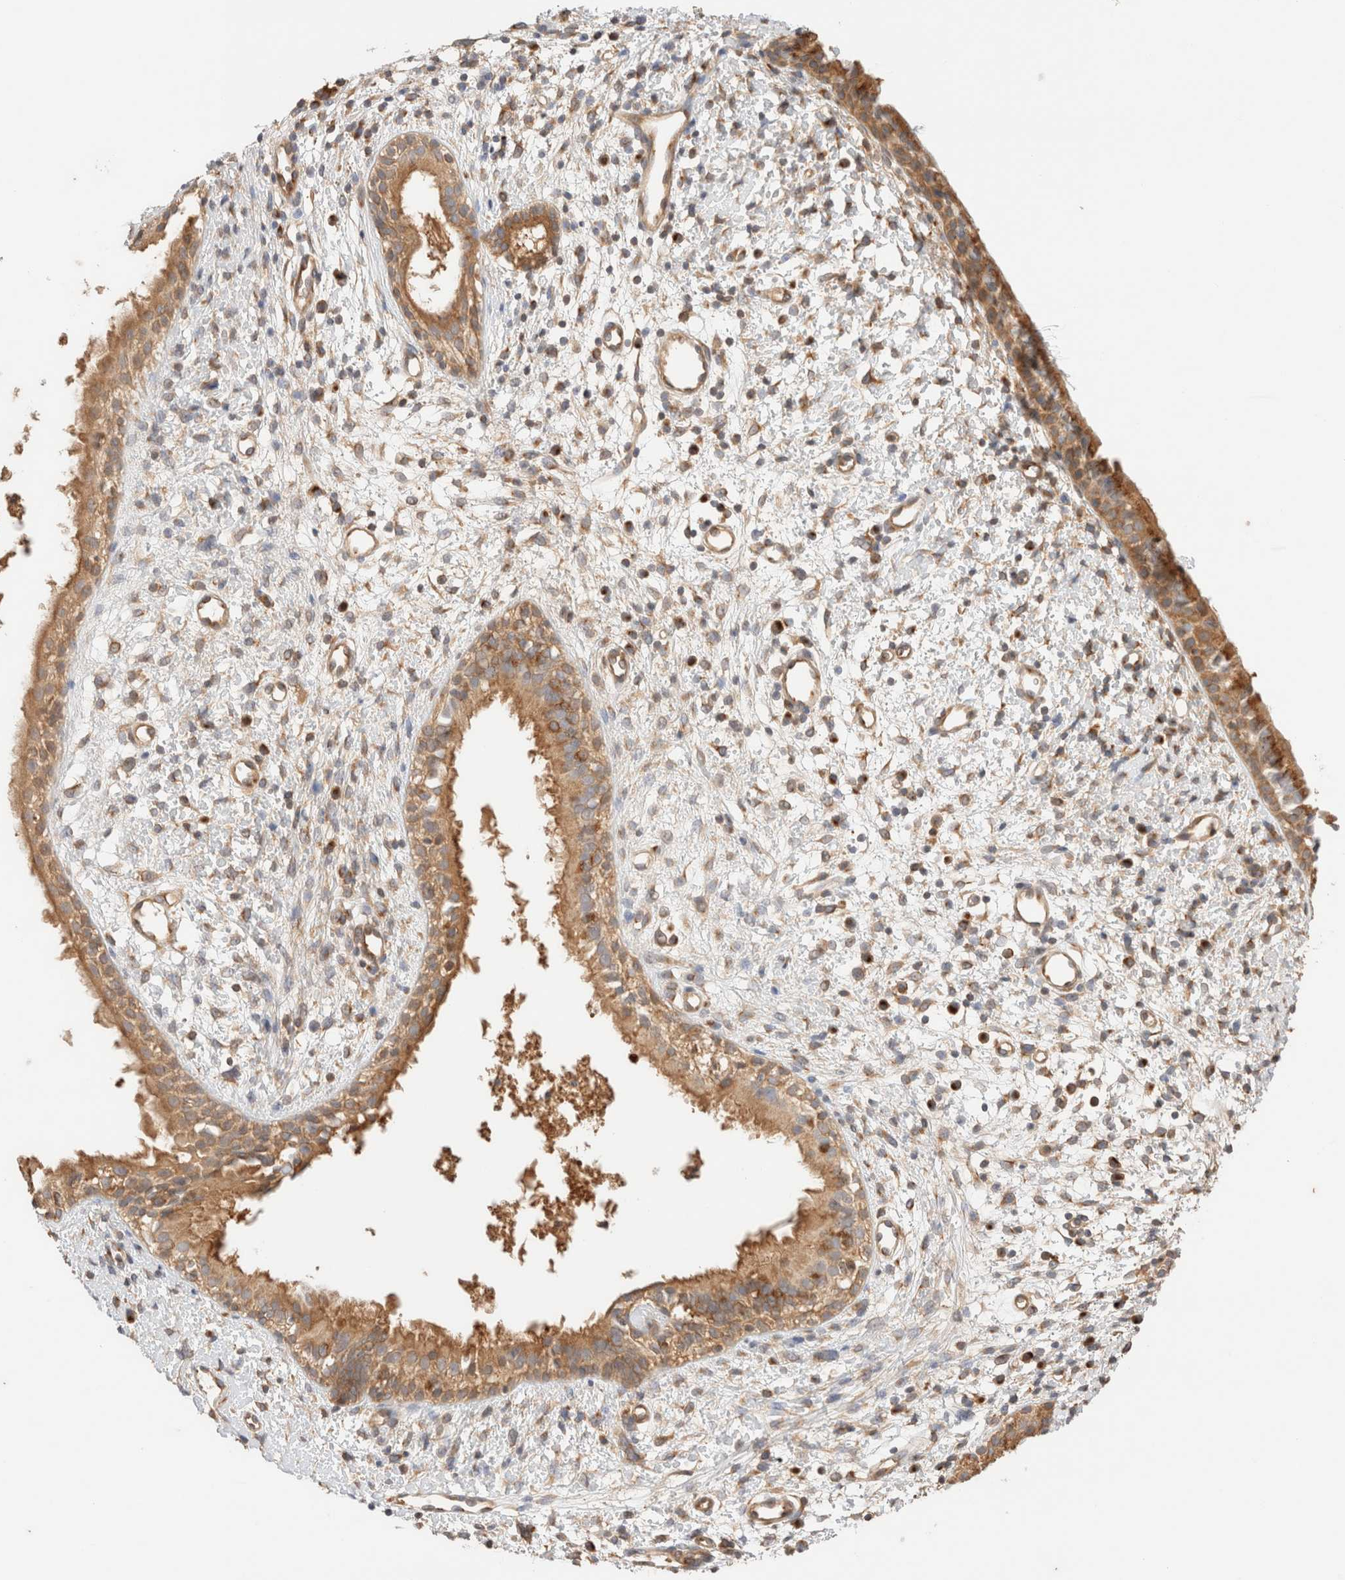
{"staining": {"intensity": "moderate", "quantity": ">75%", "location": "cytoplasmic/membranous"}, "tissue": "nasopharynx", "cell_type": "Respiratory epithelial cells", "image_type": "normal", "snomed": [{"axis": "morphology", "description": "Normal tissue, NOS"}, {"axis": "topography", "description": "Nasopharynx"}], "caption": "This is a micrograph of immunohistochemistry (IHC) staining of unremarkable nasopharynx, which shows moderate staining in the cytoplasmic/membranous of respiratory epithelial cells.", "gene": "RABEP1", "patient": {"sex": "male", "age": 22}}